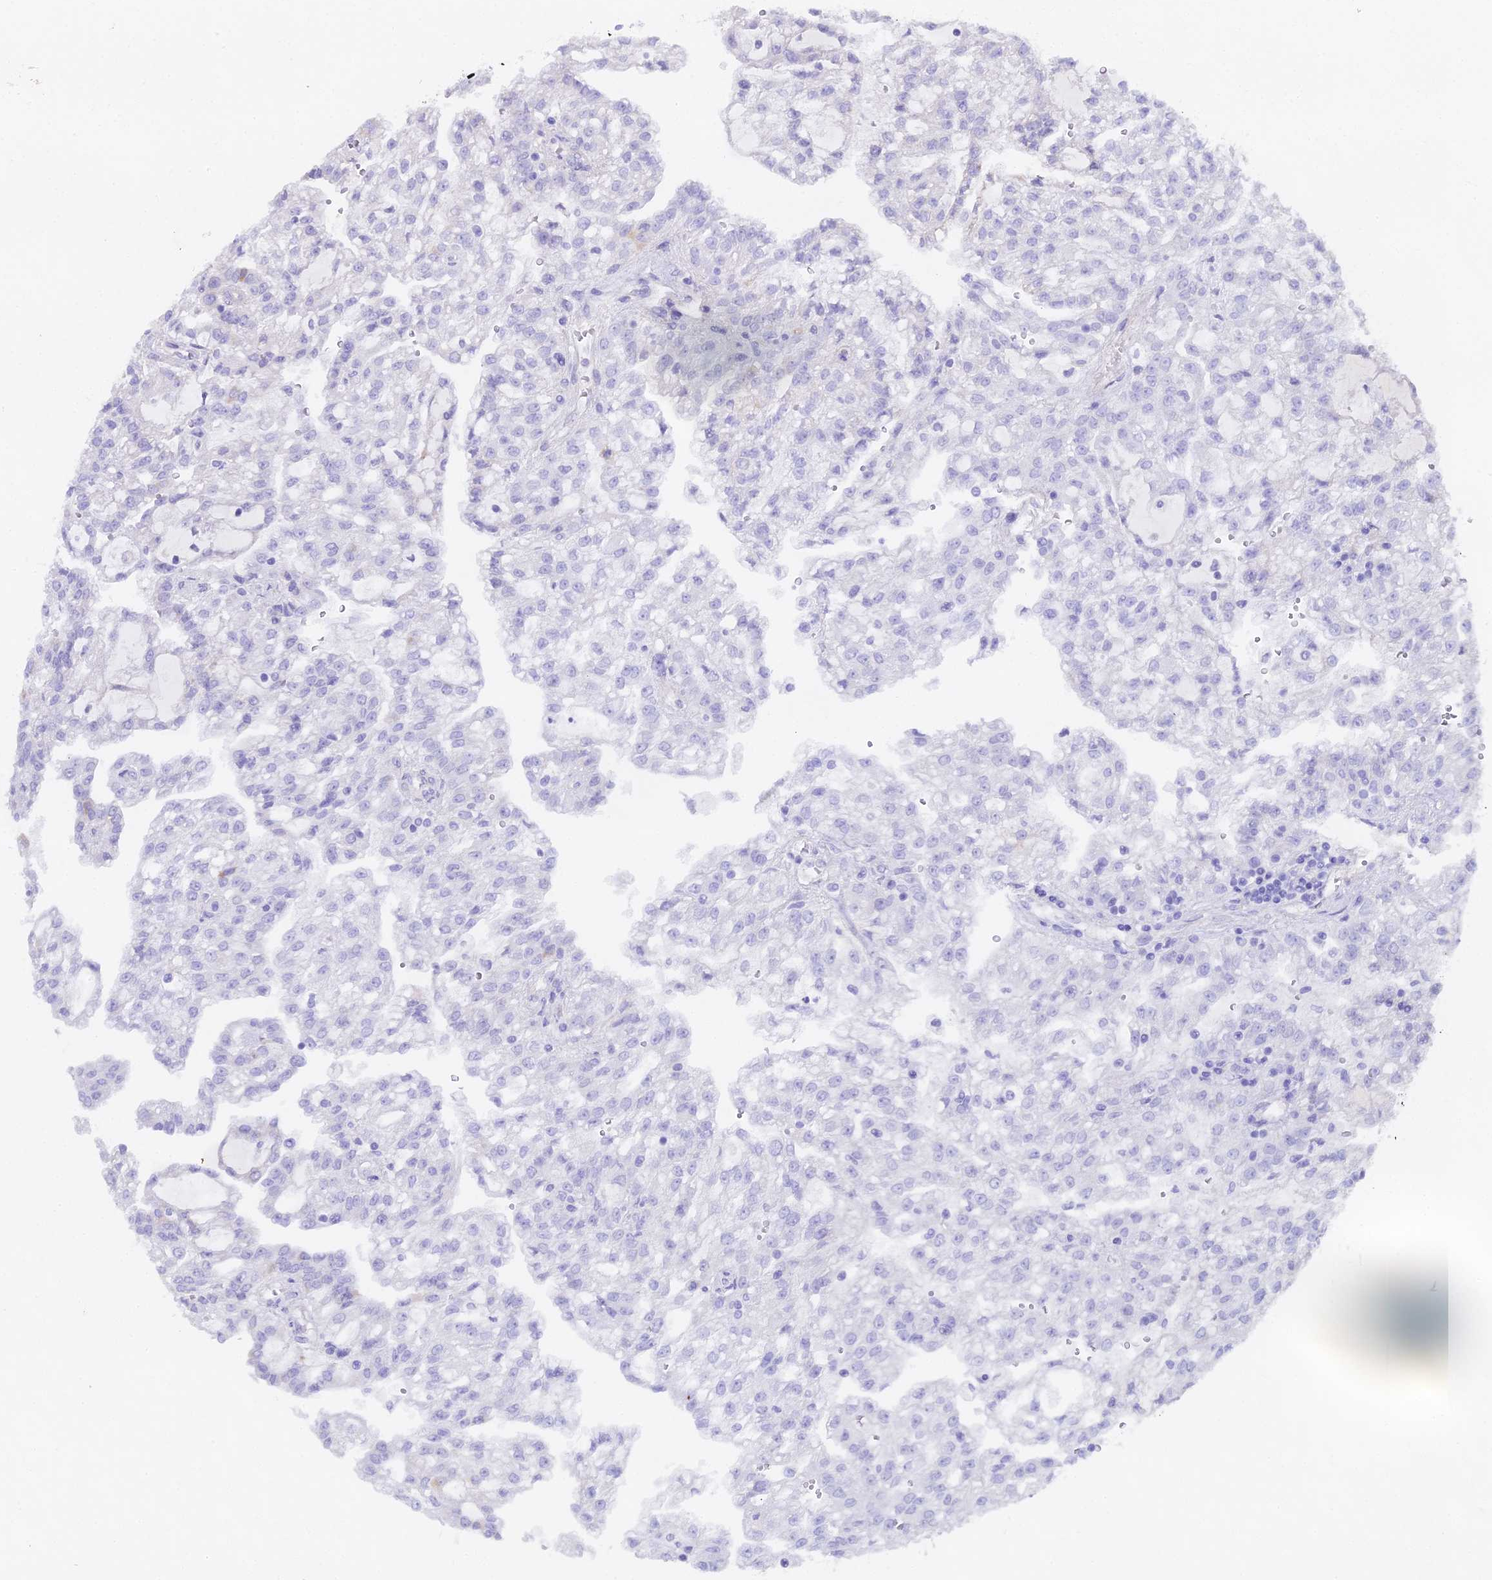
{"staining": {"intensity": "negative", "quantity": "none", "location": "none"}, "tissue": "renal cancer", "cell_type": "Tumor cells", "image_type": "cancer", "snomed": [{"axis": "morphology", "description": "Adenocarcinoma, NOS"}, {"axis": "topography", "description": "Kidney"}], "caption": "High magnification brightfield microscopy of renal cancer (adenocarcinoma) stained with DAB (brown) and counterstained with hematoxylin (blue): tumor cells show no significant expression.", "gene": "GLYAT", "patient": {"sex": "male", "age": 63}}